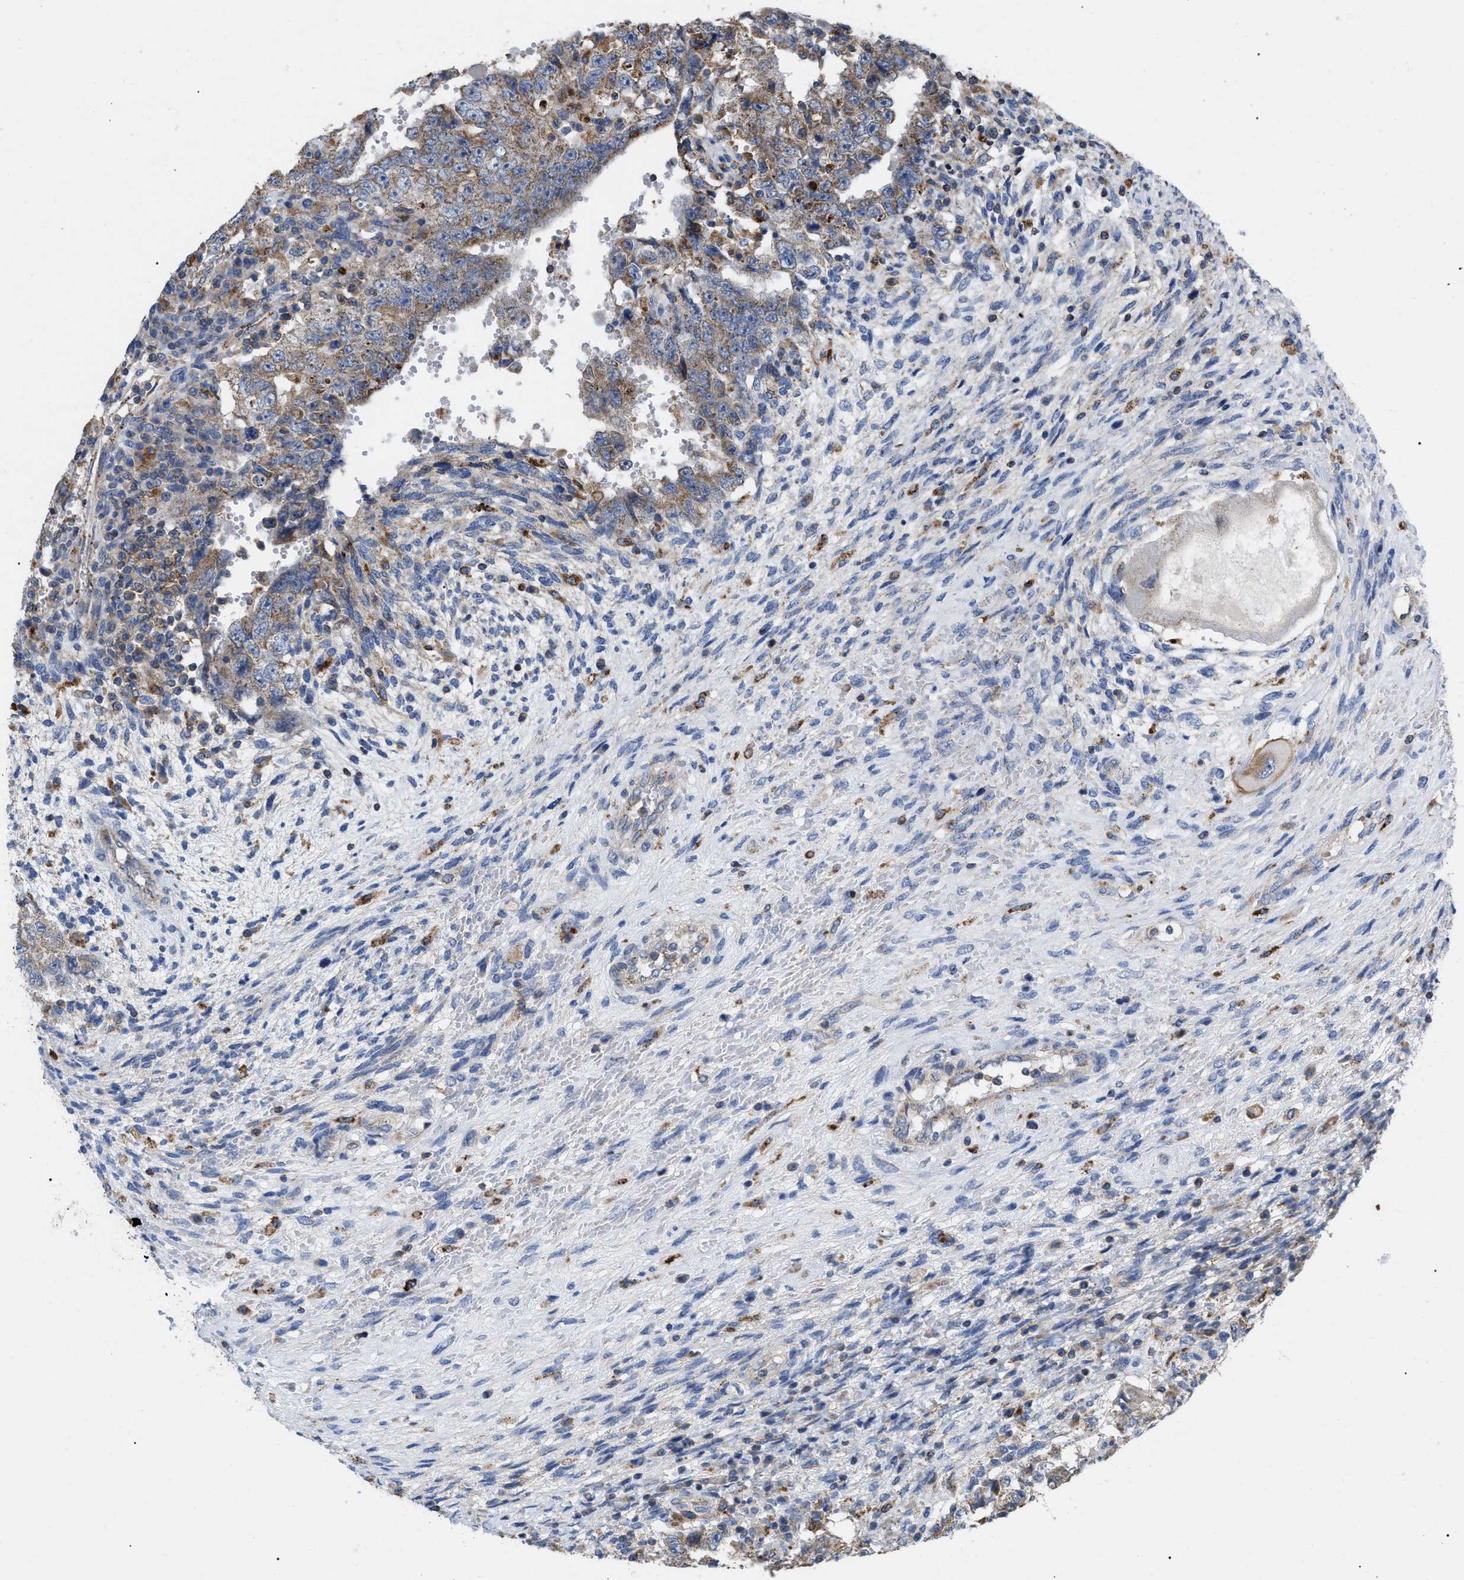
{"staining": {"intensity": "weak", "quantity": ">75%", "location": "cytoplasmic/membranous"}, "tissue": "testis cancer", "cell_type": "Tumor cells", "image_type": "cancer", "snomed": [{"axis": "morphology", "description": "Carcinoma, Embryonal, NOS"}, {"axis": "topography", "description": "Testis"}], "caption": "This histopathology image shows testis cancer stained with IHC to label a protein in brown. The cytoplasmic/membranous of tumor cells show weak positivity for the protein. Nuclei are counter-stained blue.", "gene": "FAM171A2", "patient": {"sex": "male", "age": 26}}